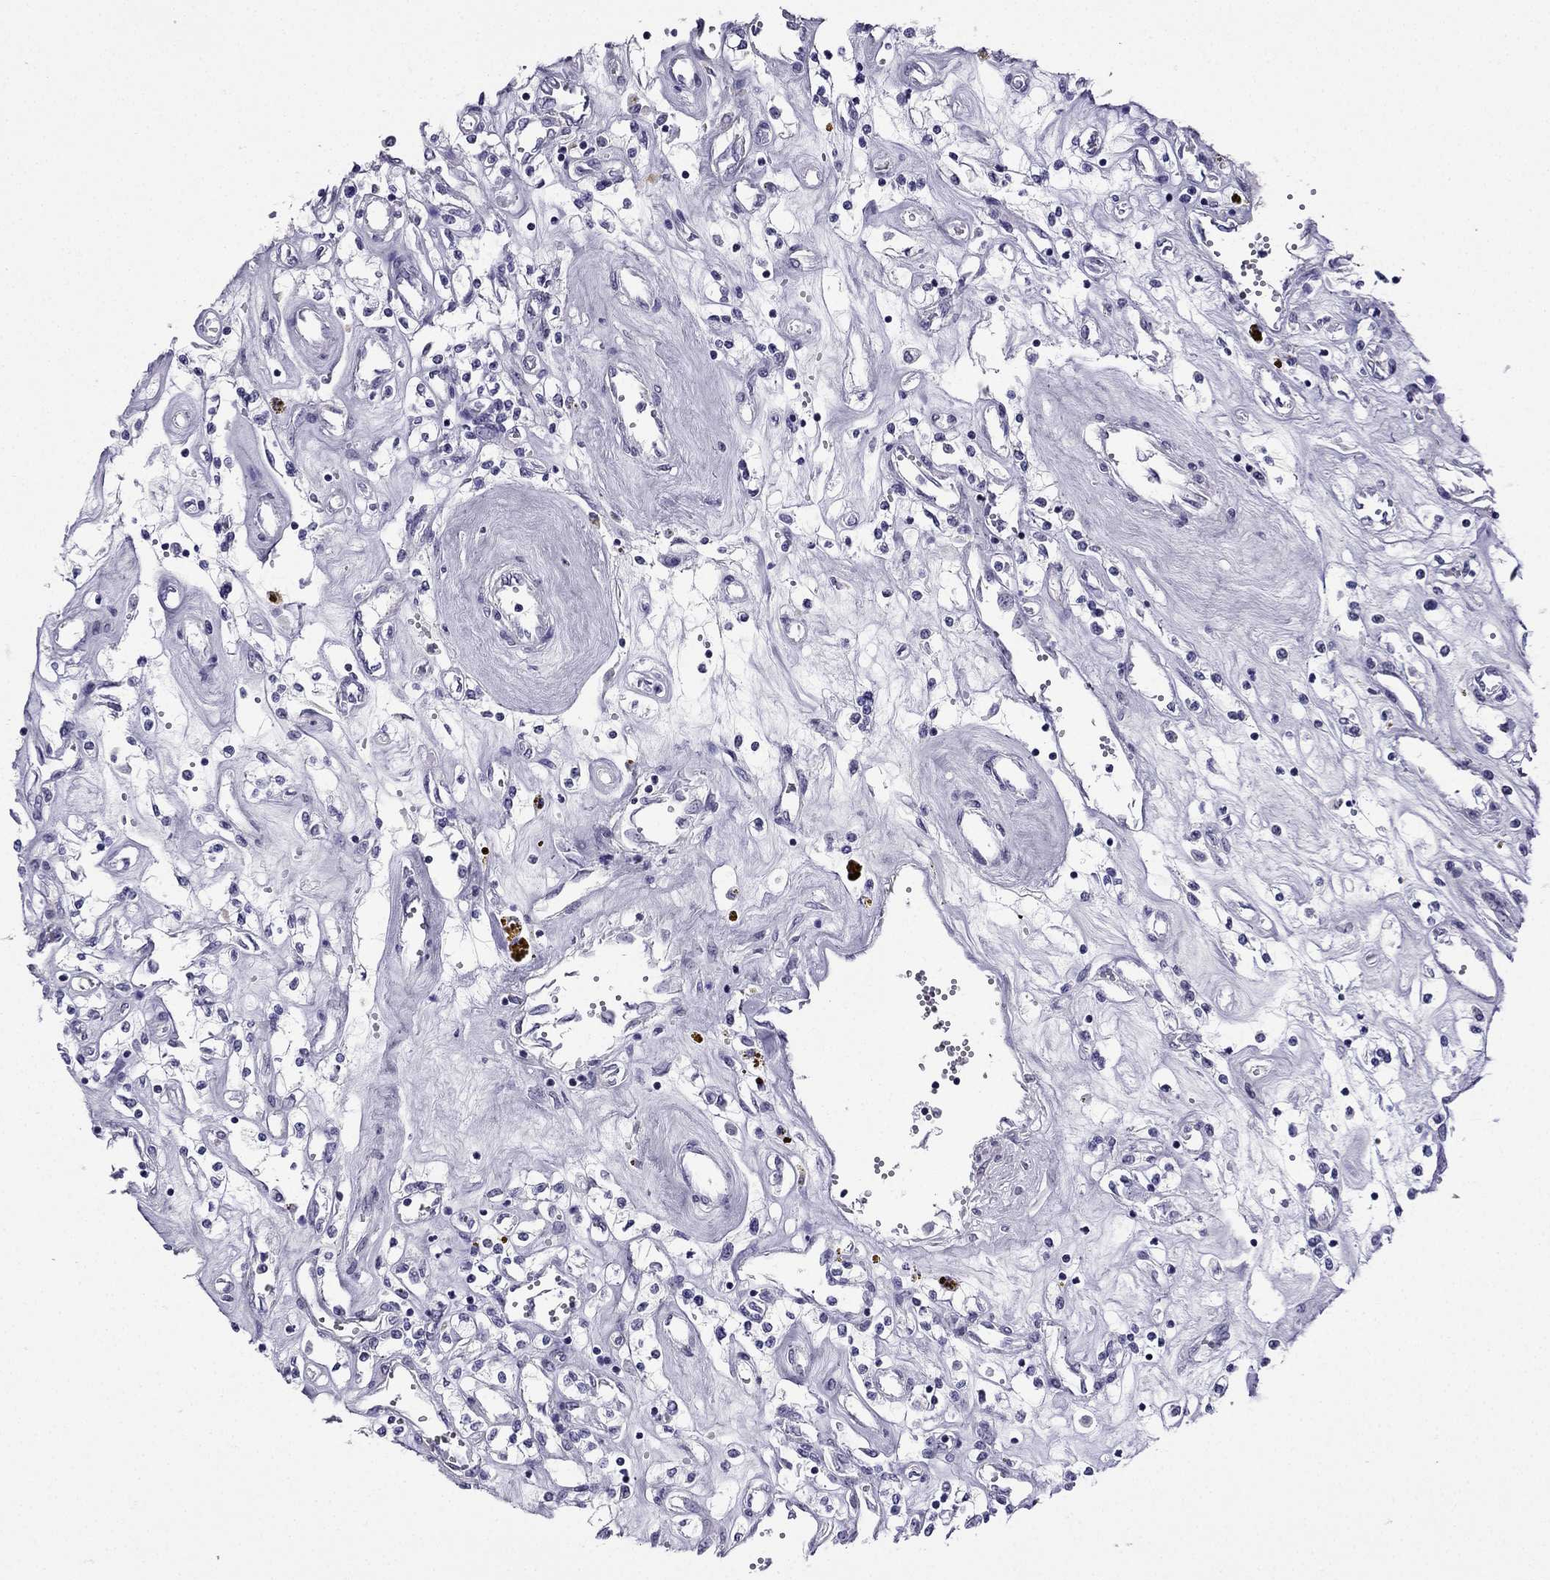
{"staining": {"intensity": "negative", "quantity": "none", "location": "none"}, "tissue": "renal cancer", "cell_type": "Tumor cells", "image_type": "cancer", "snomed": [{"axis": "morphology", "description": "Adenocarcinoma, NOS"}, {"axis": "topography", "description": "Kidney"}], "caption": "Adenocarcinoma (renal) stained for a protein using immunohistochemistry (IHC) exhibits no positivity tumor cells.", "gene": "POM121L12", "patient": {"sex": "female", "age": 59}}